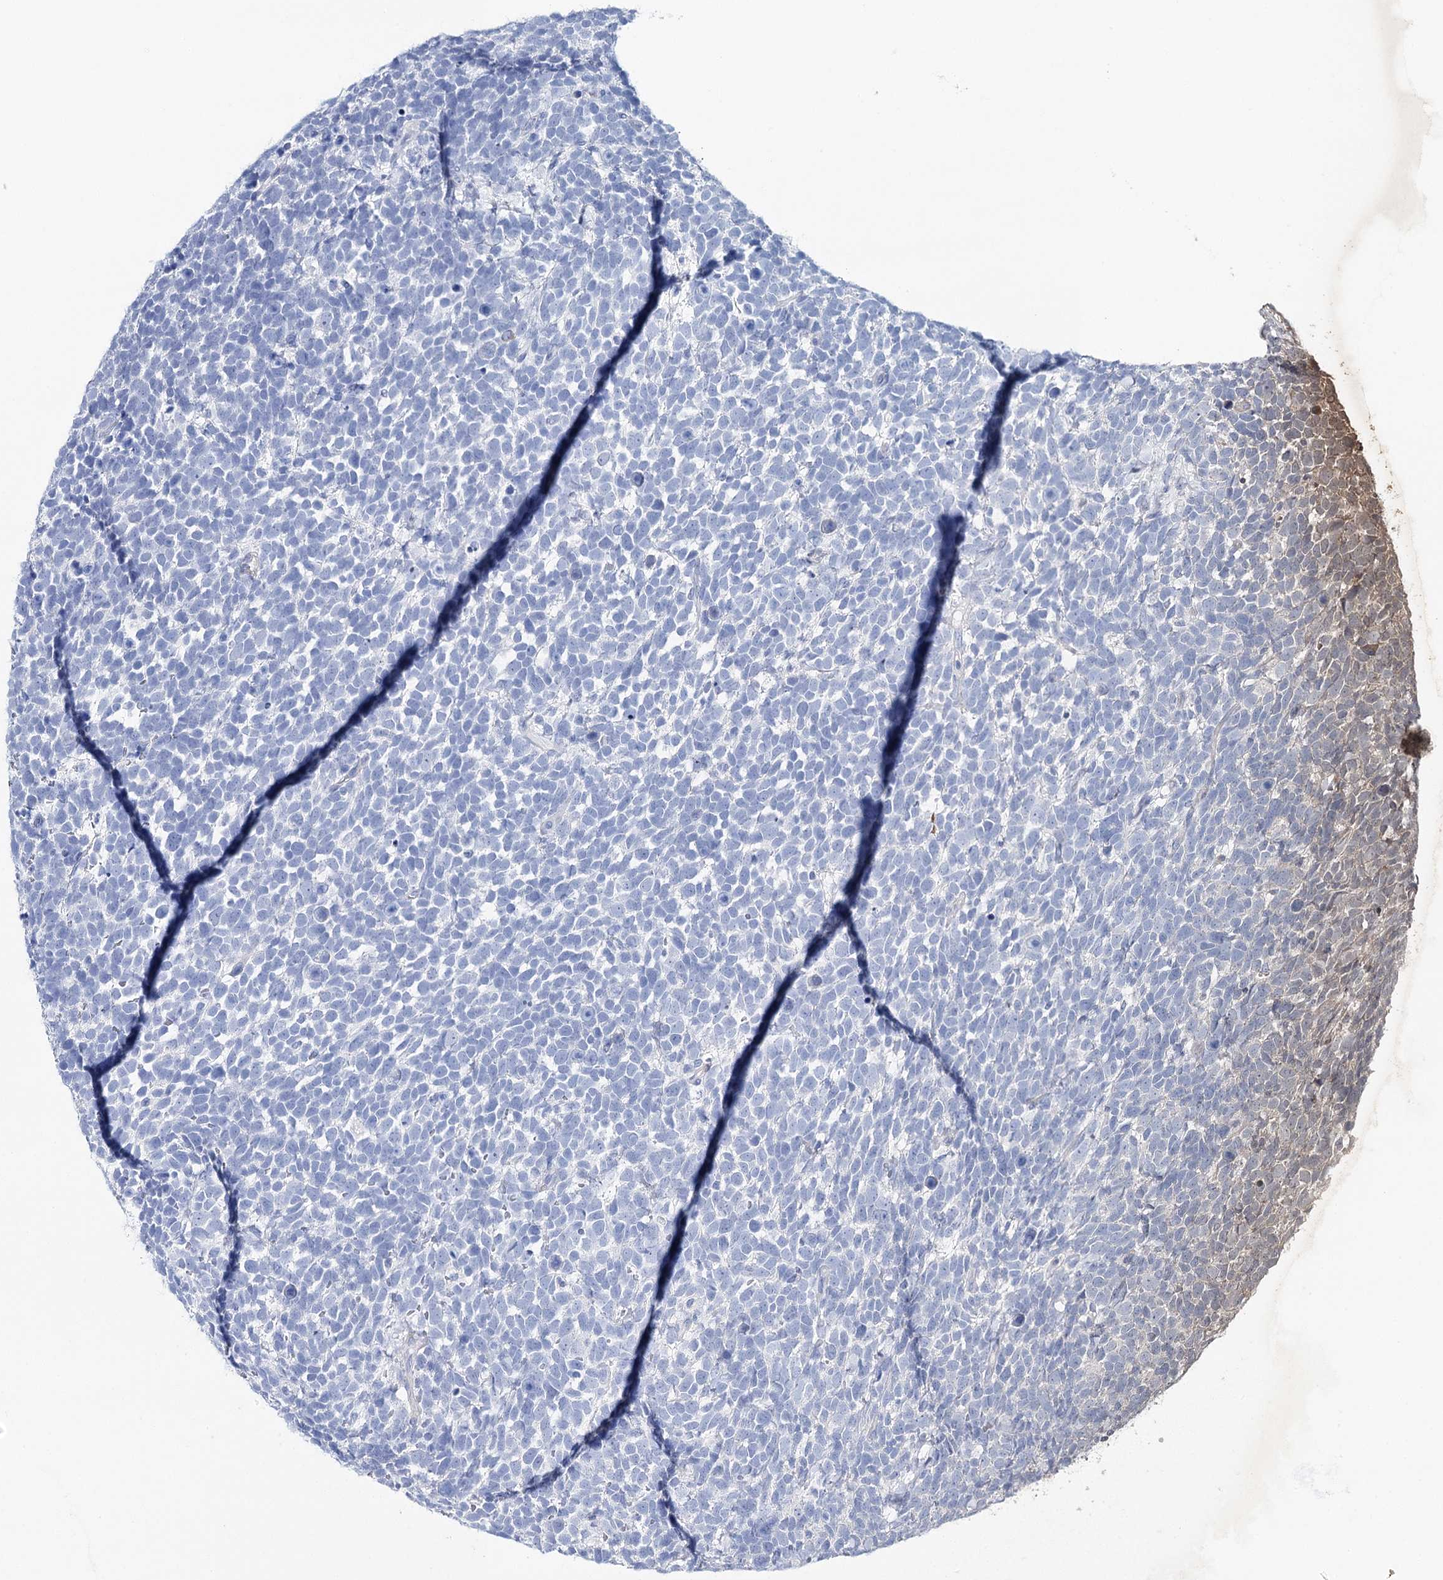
{"staining": {"intensity": "negative", "quantity": "none", "location": "none"}, "tissue": "urothelial cancer", "cell_type": "Tumor cells", "image_type": "cancer", "snomed": [{"axis": "morphology", "description": "Urothelial carcinoma, High grade"}, {"axis": "topography", "description": "Urinary bladder"}], "caption": "There is no significant positivity in tumor cells of urothelial cancer.", "gene": "CSN3", "patient": {"sex": "female", "age": 82}}